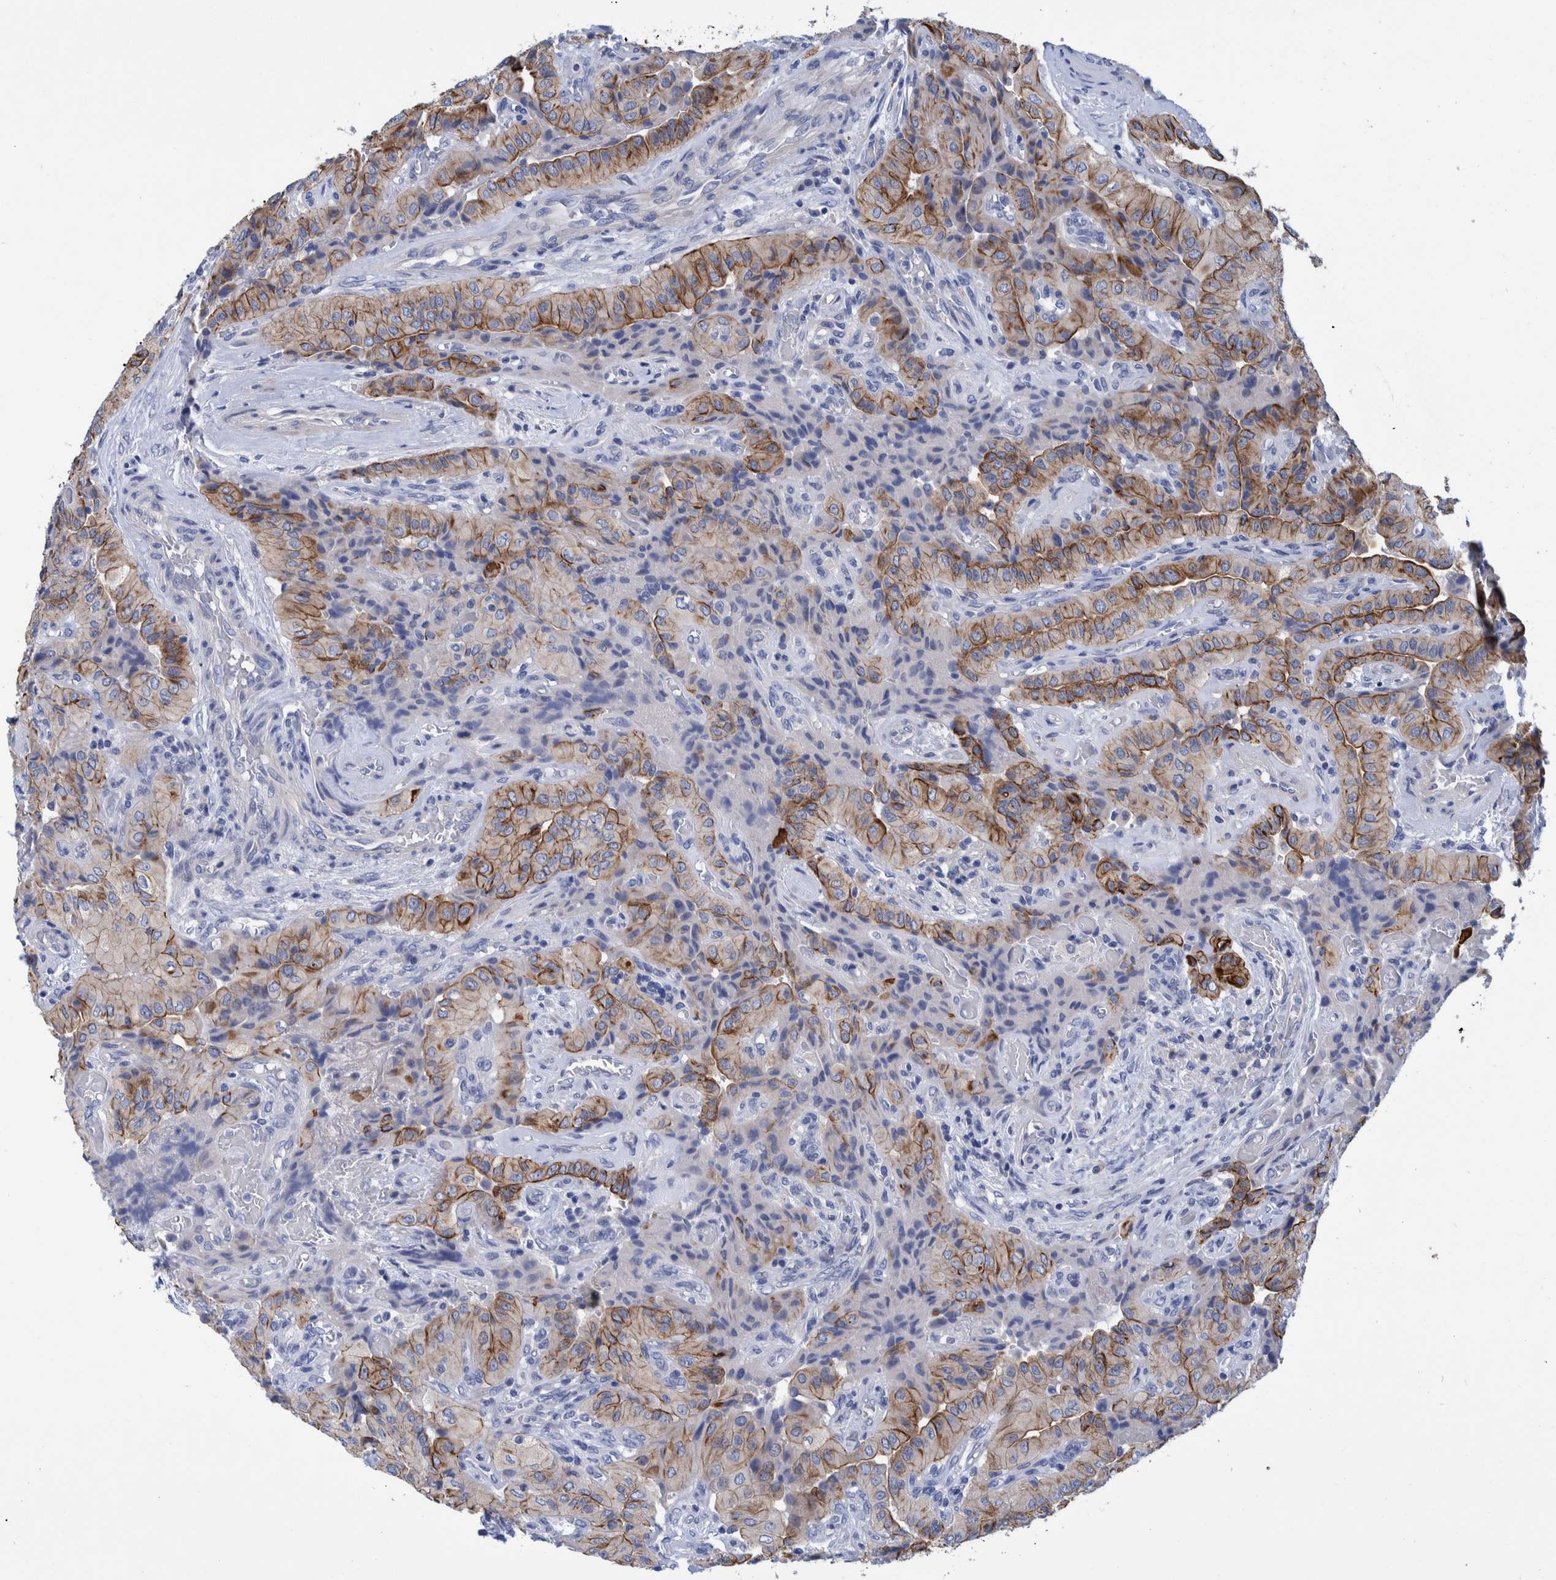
{"staining": {"intensity": "moderate", "quantity": ">75%", "location": "cytoplasmic/membranous"}, "tissue": "thyroid cancer", "cell_type": "Tumor cells", "image_type": "cancer", "snomed": [{"axis": "morphology", "description": "Papillary adenocarcinoma, NOS"}, {"axis": "topography", "description": "Thyroid gland"}], "caption": "A brown stain highlights moderate cytoplasmic/membranous expression of a protein in human papillary adenocarcinoma (thyroid) tumor cells.", "gene": "MKS1", "patient": {"sex": "female", "age": 59}}